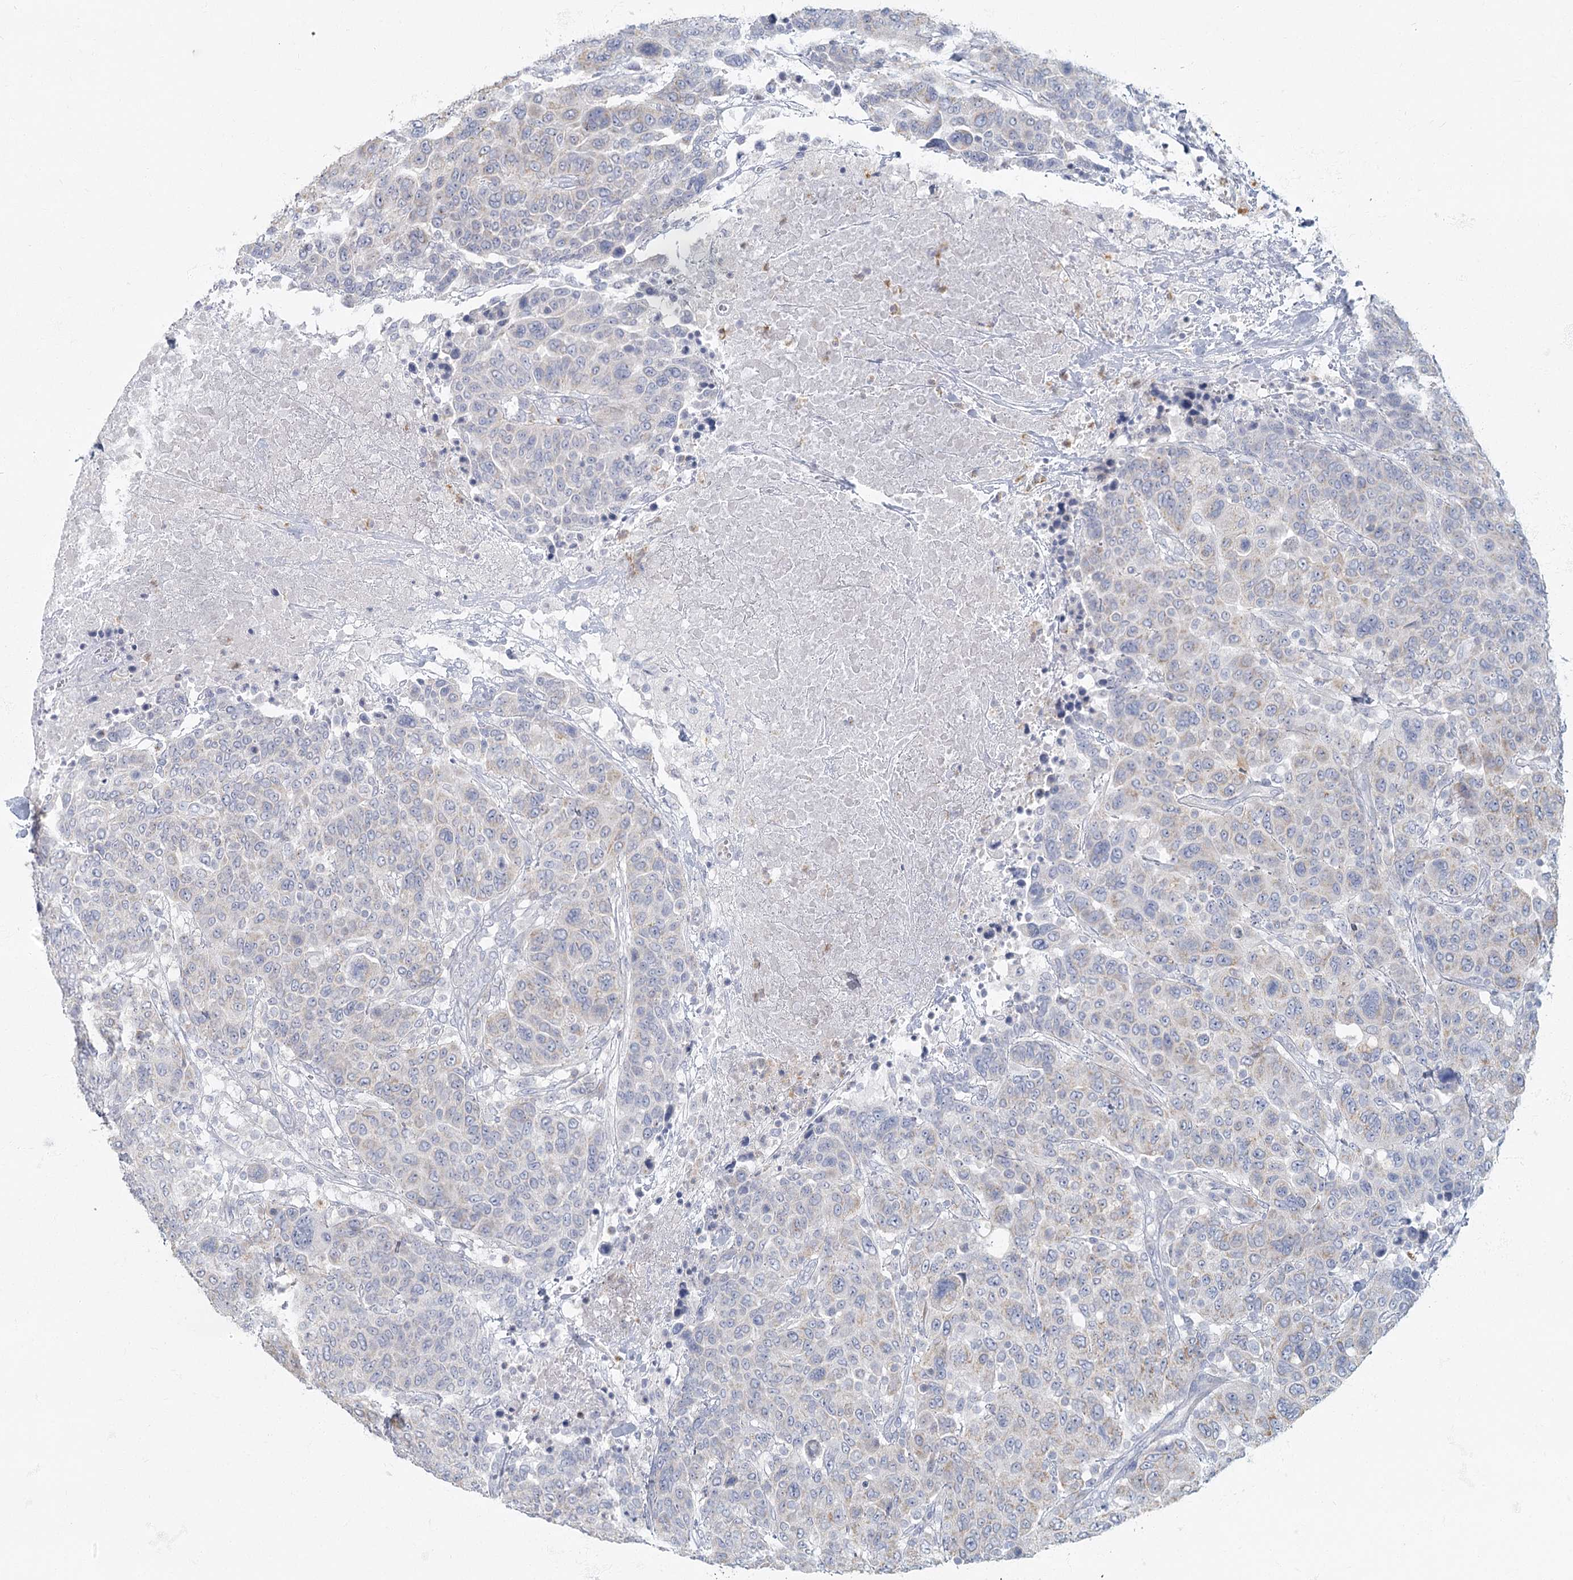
{"staining": {"intensity": "negative", "quantity": "none", "location": "none"}, "tissue": "breast cancer", "cell_type": "Tumor cells", "image_type": "cancer", "snomed": [{"axis": "morphology", "description": "Duct carcinoma"}, {"axis": "topography", "description": "Breast"}], "caption": "Human breast cancer stained for a protein using immunohistochemistry demonstrates no positivity in tumor cells.", "gene": "FAM110C", "patient": {"sex": "female", "age": 37}}